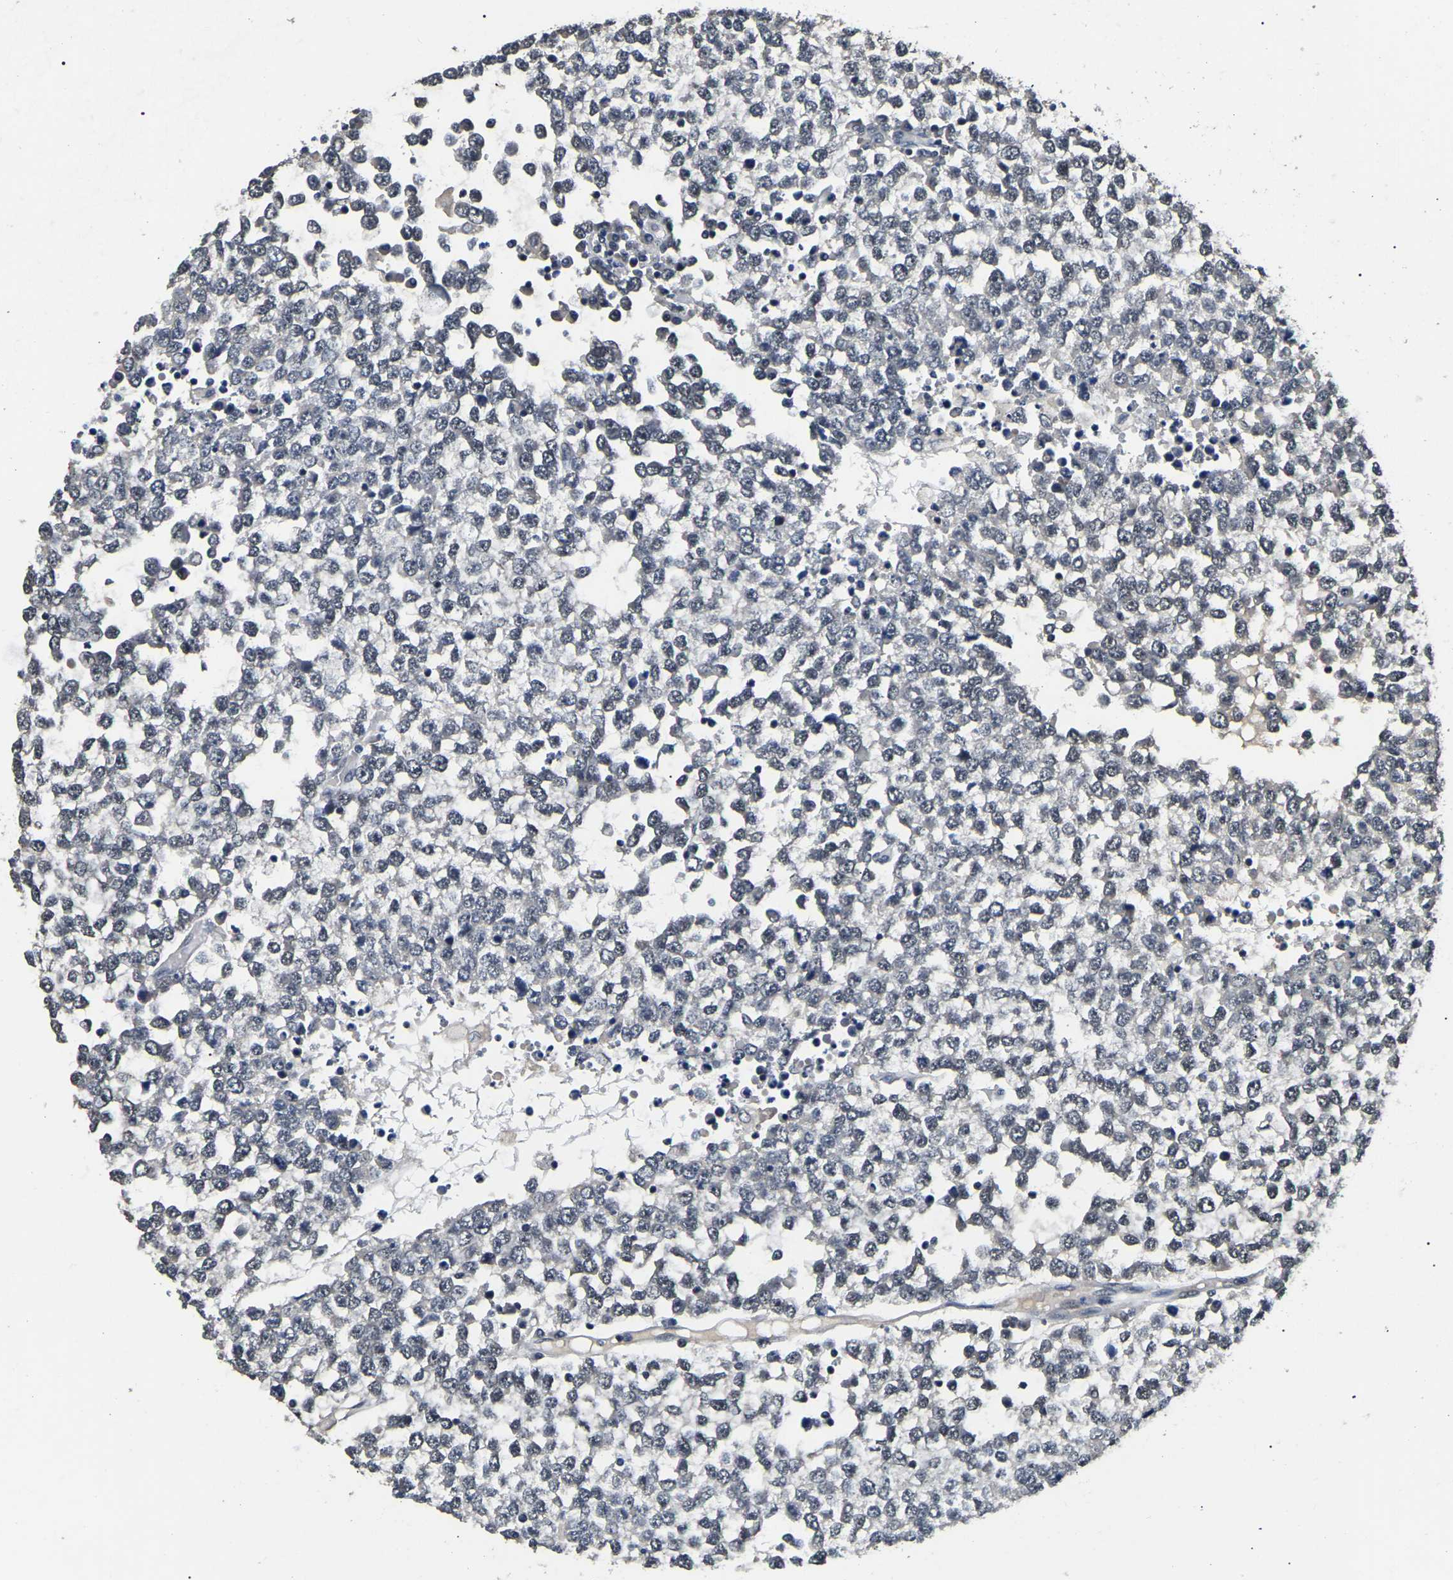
{"staining": {"intensity": "negative", "quantity": "none", "location": "none"}, "tissue": "testis cancer", "cell_type": "Tumor cells", "image_type": "cancer", "snomed": [{"axis": "morphology", "description": "Seminoma, NOS"}, {"axis": "topography", "description": "Testis"}], "caption": "This is an IHC histopathology image of human seminoma (testis). There is no staining in tumor cells.", "gene": "PPM1E", "patient": {"sex": "male", "age": 65}}